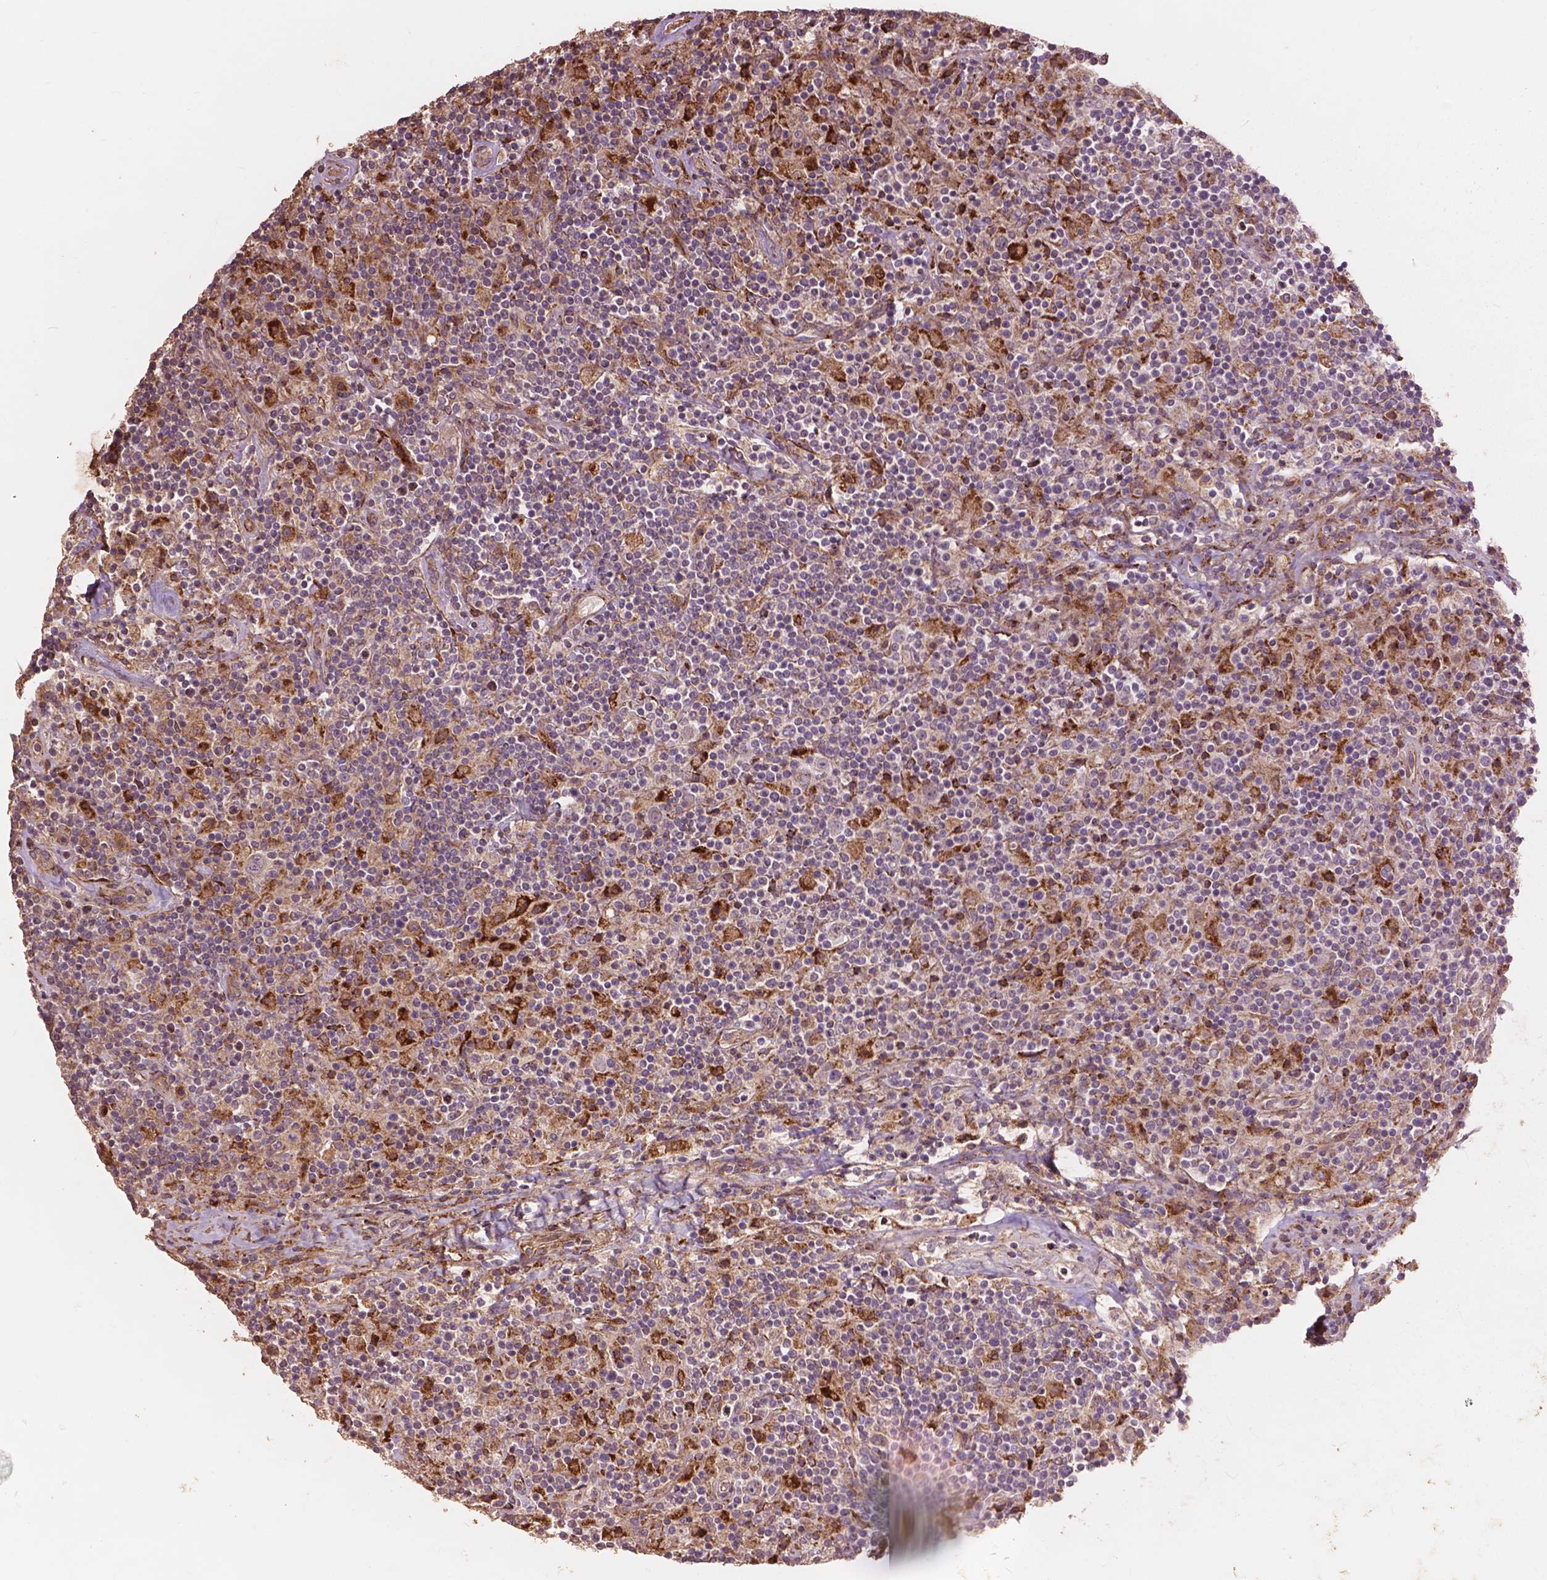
{"staining": {"intensity": "negative", "quantity": "none", "location": "none"}, "tissue": "lymphoma", "cell_type": "Tumor cells", "image_type": "cancer", "snomed": [{"axis": "morphology", "description": "Hodgkin's disease, NOS"}, {"axis": "topography", "description": "Lymph node"}], "caption": "A high-resolution photomicrograph shows immunohistochemistry staining of Hodgkin's disease, which reveals no significant staining in tumor cells.", "gene": "FNIP1", "patient": {"sex": "male", "age": 70}}